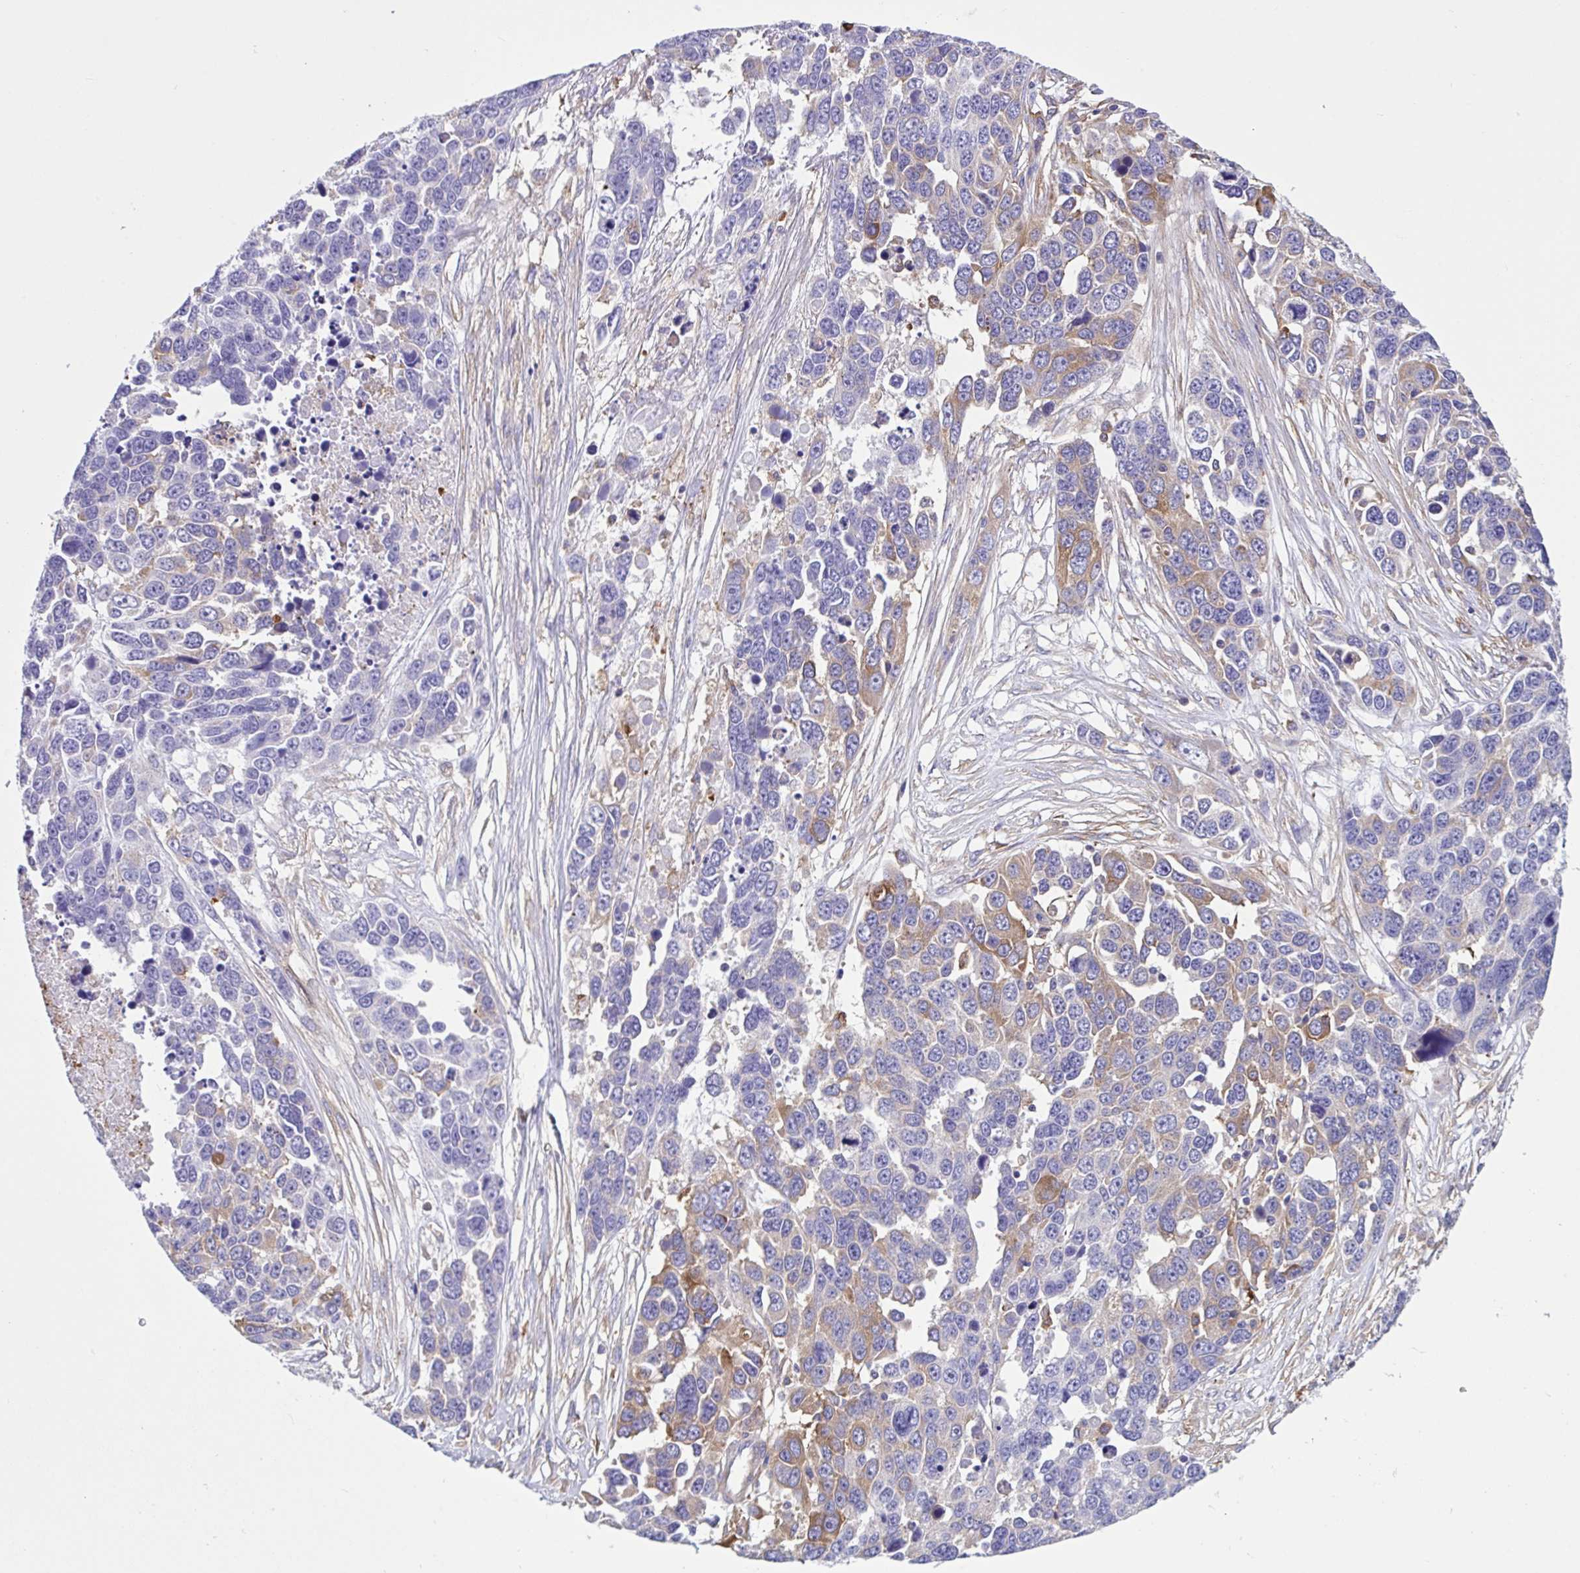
{"staining": {"intensity": "moderate", "quantity": "<25%", "location": "cytoplasmic/membranous"}, "tissue": "ovarian cancer", "cell_type": "Tumor cells", "image_type": "cancer", "snomed": [{"axis": "morphology", "description": "Cystadenocarcinoma, serous, NOS"}, {"axis": "topography", "description": "Ovary"}], "caption": "Immunohistochemistry (IHC) photomicrograph of human serous cystadenocarcinoma (ovarian) stained for a protein (brown), which exhibits low levels of moderate cytoplasmic/membranous staining in approximately <25% of tumor cells.", "gene": "OR51M1", "patient": {"sex": "female", "age": 76}}